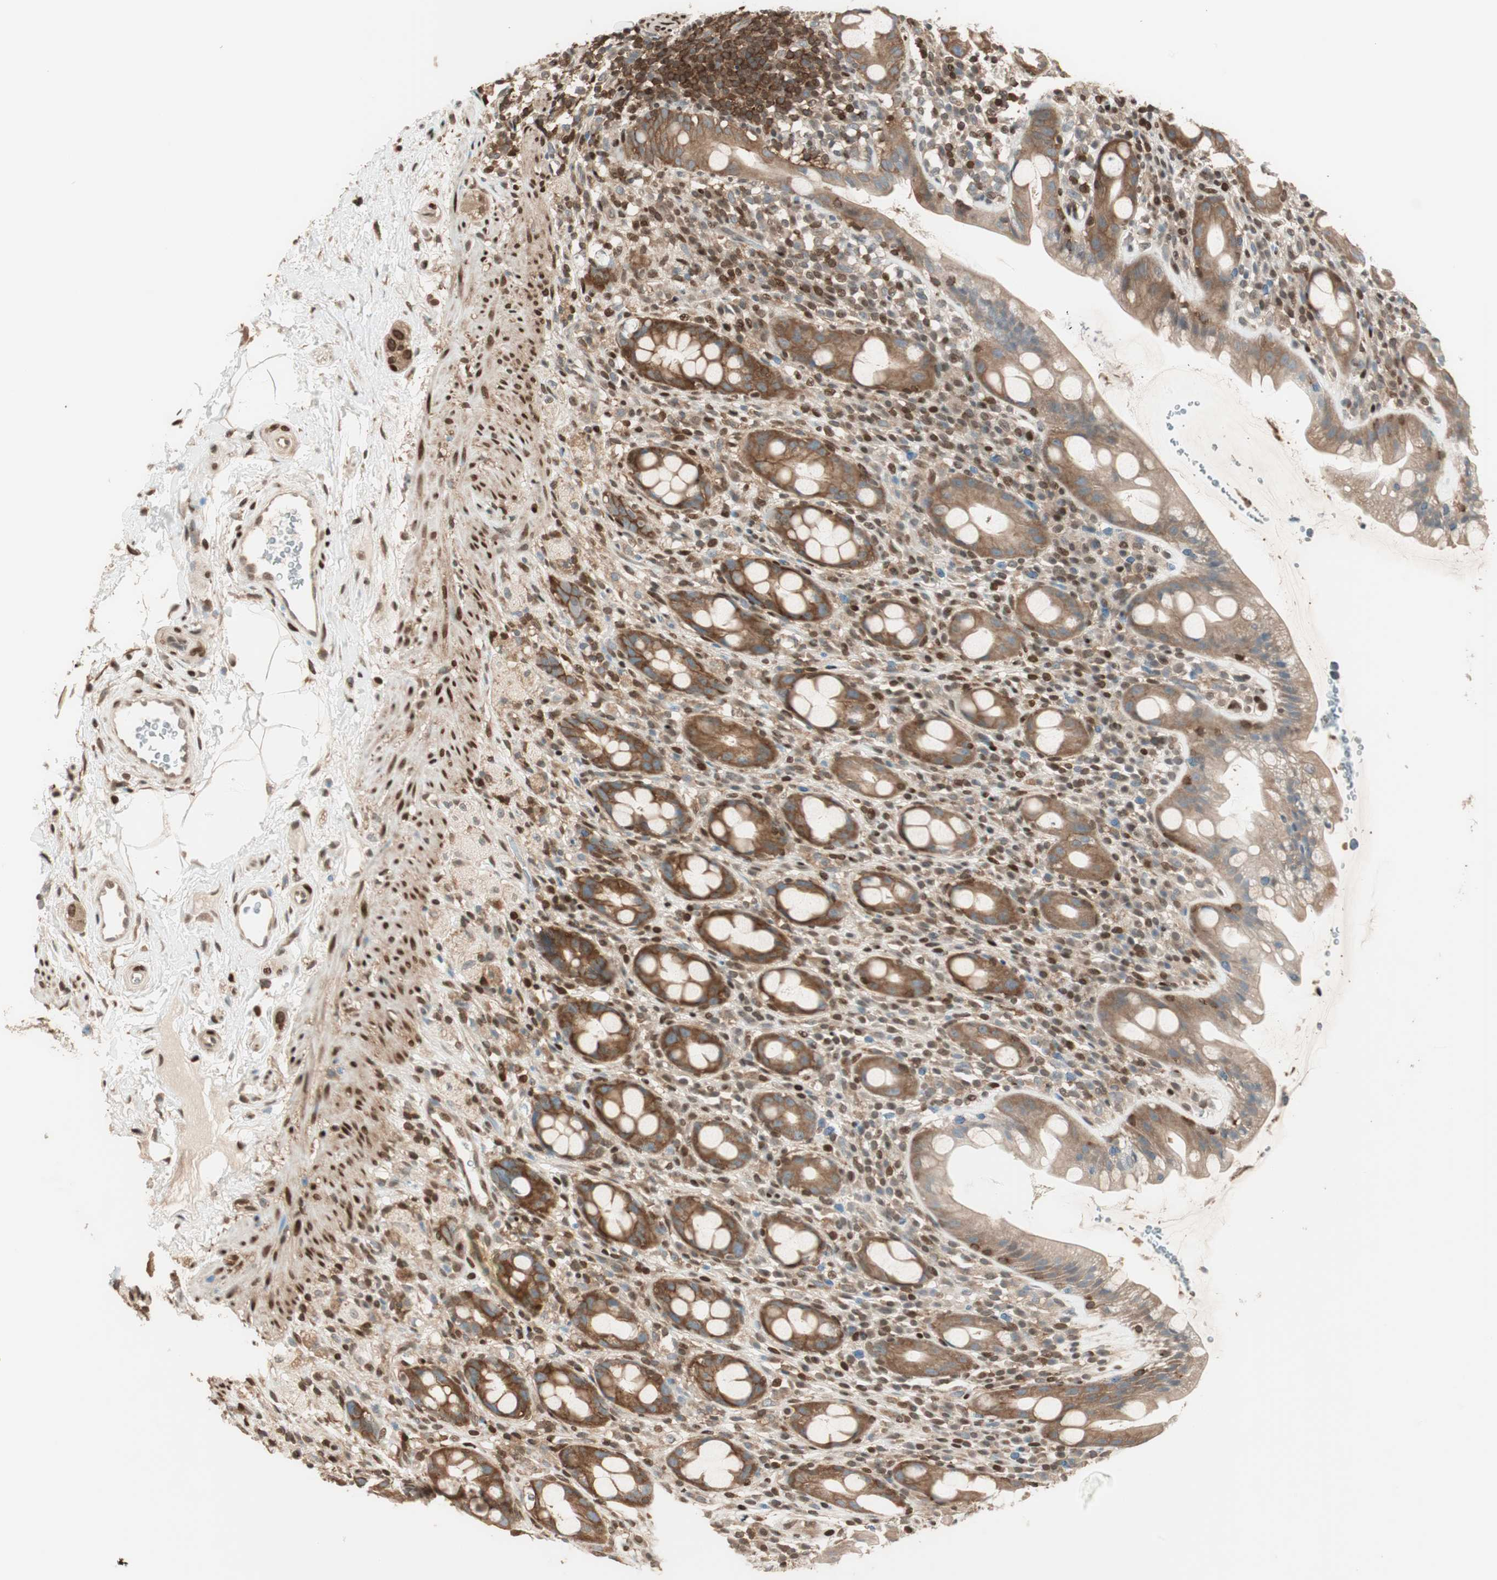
{"staining": {"intensity": "strong", "quantity": ">75%", "location": "cytoplasmic/membranous"}, "tissue": "rectum", "cell_type": "Glandular cells", "image_type": "normal", "snomed": [{"axis": "morphology", "description": "Normal tissue, NOS"}, {"axis": "topography", "description": "Rectum"}], "caption": "A micrograph showing strong cytoplasmic/membranous positivity in approximately >75% of glandular cells in unremarkable rectum, as visualized by brown immunohistochemical staining.", "gene": "BIN1", "patient": {"sex": "male", "age": 44}}